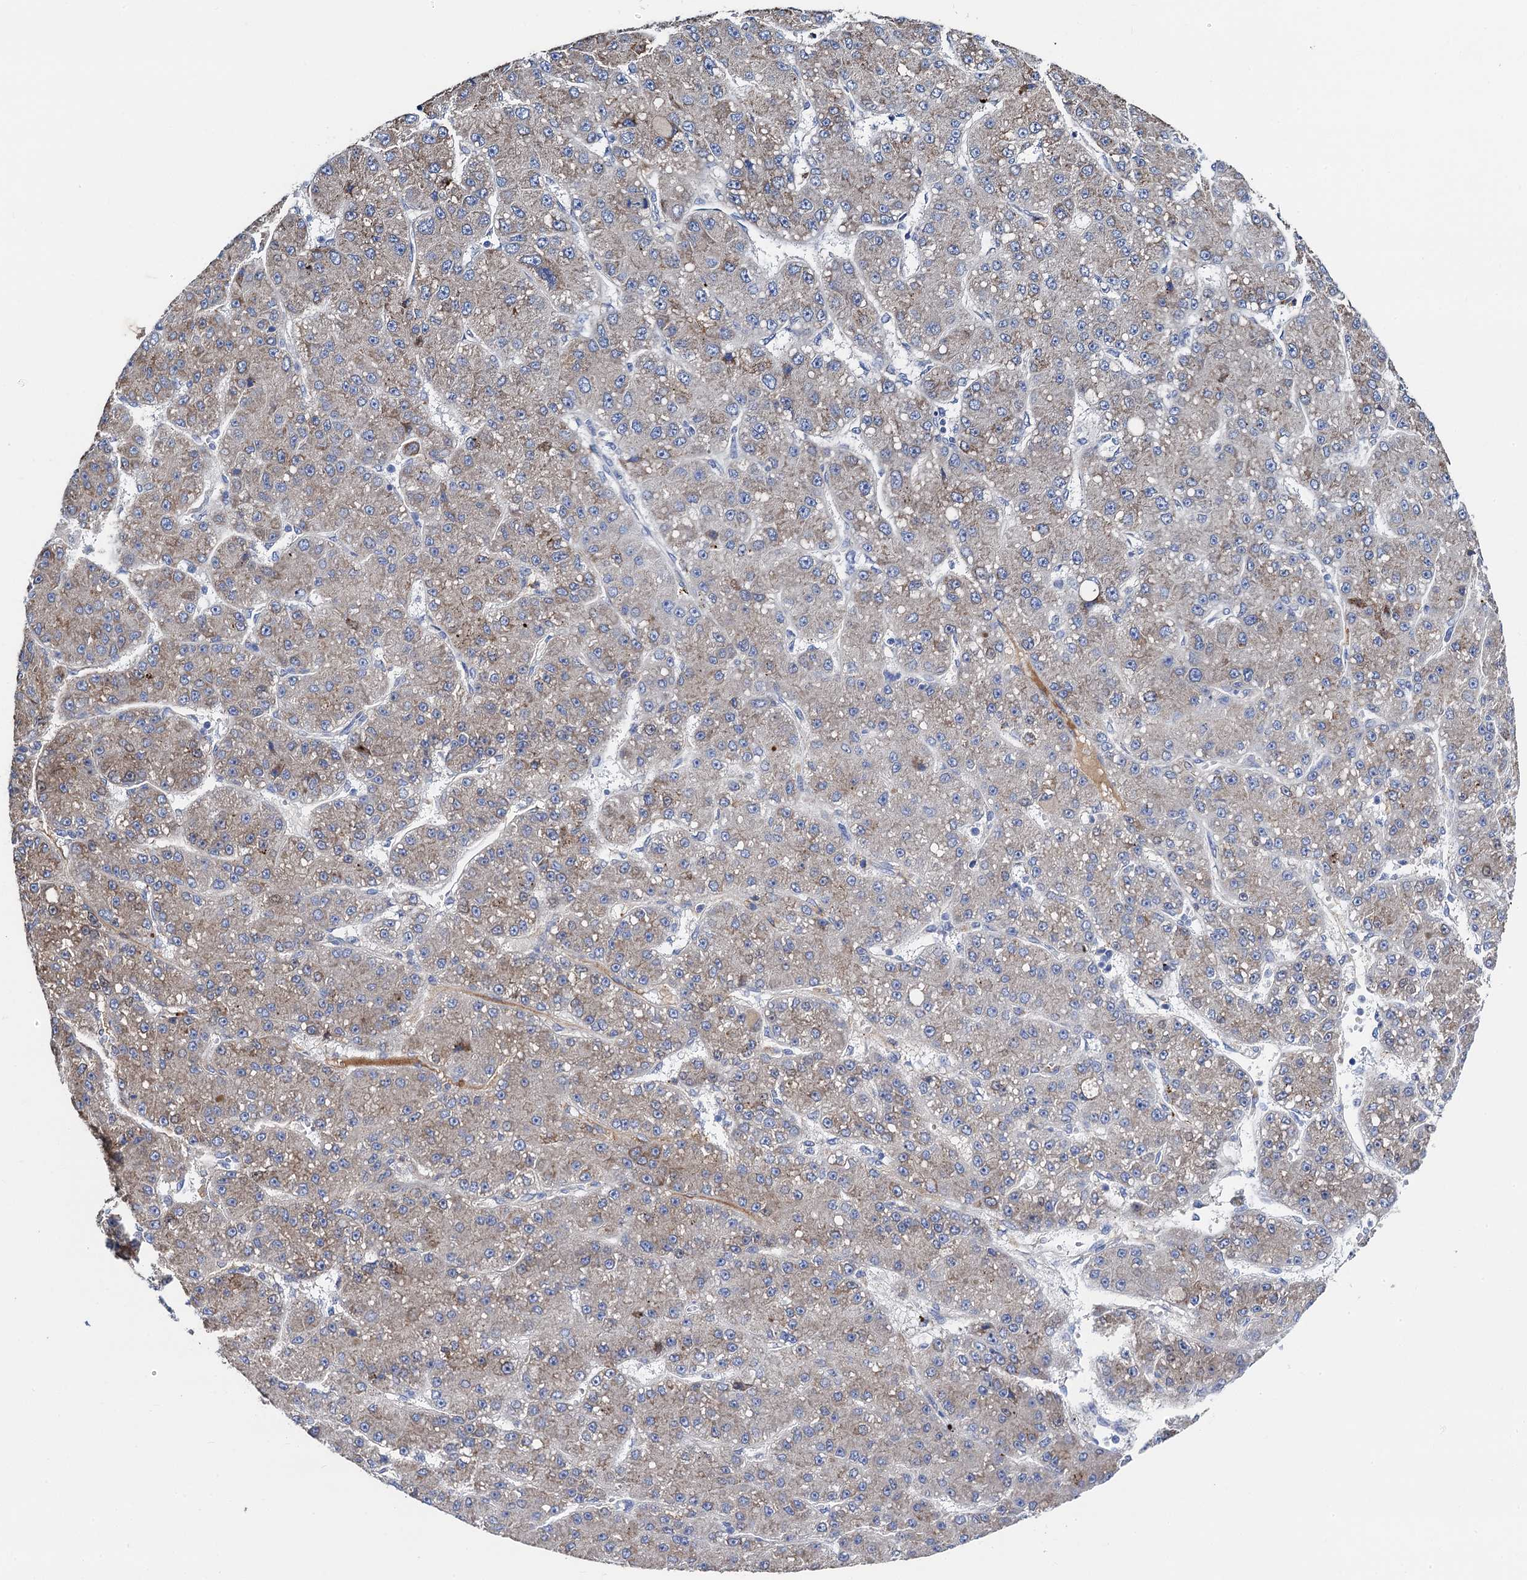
{"staining": {"intensity": "weak", "quantity": "25%-75%", "location": "cytoplasmic/membranous"}, "tissue": "liver cancer", "cell_type": "Tumor cells", "image_type": "cancer", "snomed": [{"axis": "morphology", "description": "Carcinoma, Hepatocellular, NOS"}, {"axis": "topography", "description": "Liver"}], "caption": "Protein analysis of liver cancer (hepatocellular carcinoma) tissue reveals weak cytoplasmic/membranous expression in about 25%-75% of tumor cells. Nuclei are stained in blue.", "gene": "FREM3", "patient": {"sex": "male", "age": 67}}